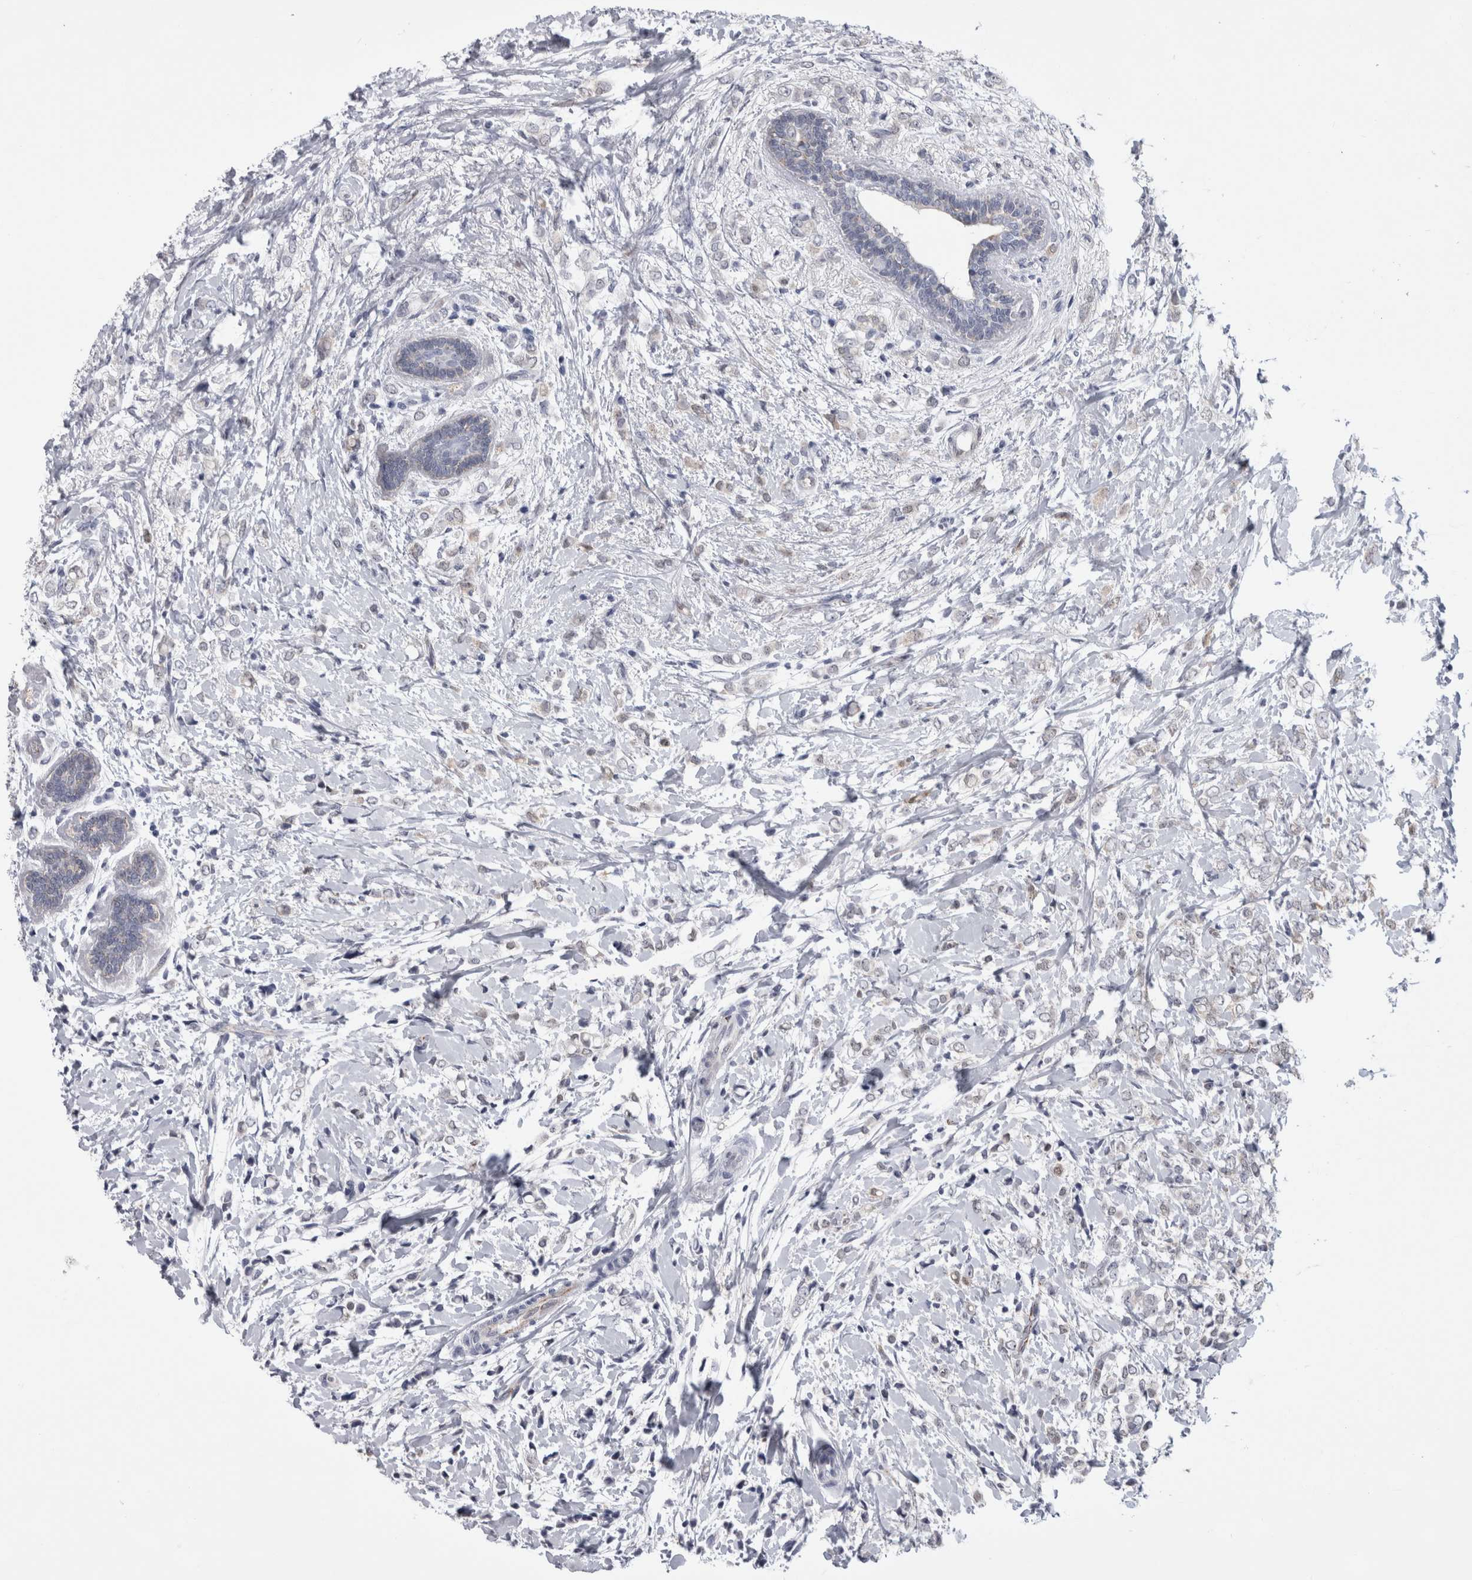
{"staining": {"intensity": "negative", "quantity": "none", "location": "none"}, "tissue": "breast cancer", "cell_type": "Tumor cells", "image_type": "cancer", "snomed": [{"axis": "morphology", "description": "Normal tissue, NOS"}, {"axis": "morphology", "description": "Lobular carcinoma"}, {"axis": "topography", "description": "Breast"}], "caption": "Immunohistochemical staining of breast cancer demonstrates no significant expression in tumor cells.", "gene": "ACOT7", "patient": {"sex": "female", "age": 47}}